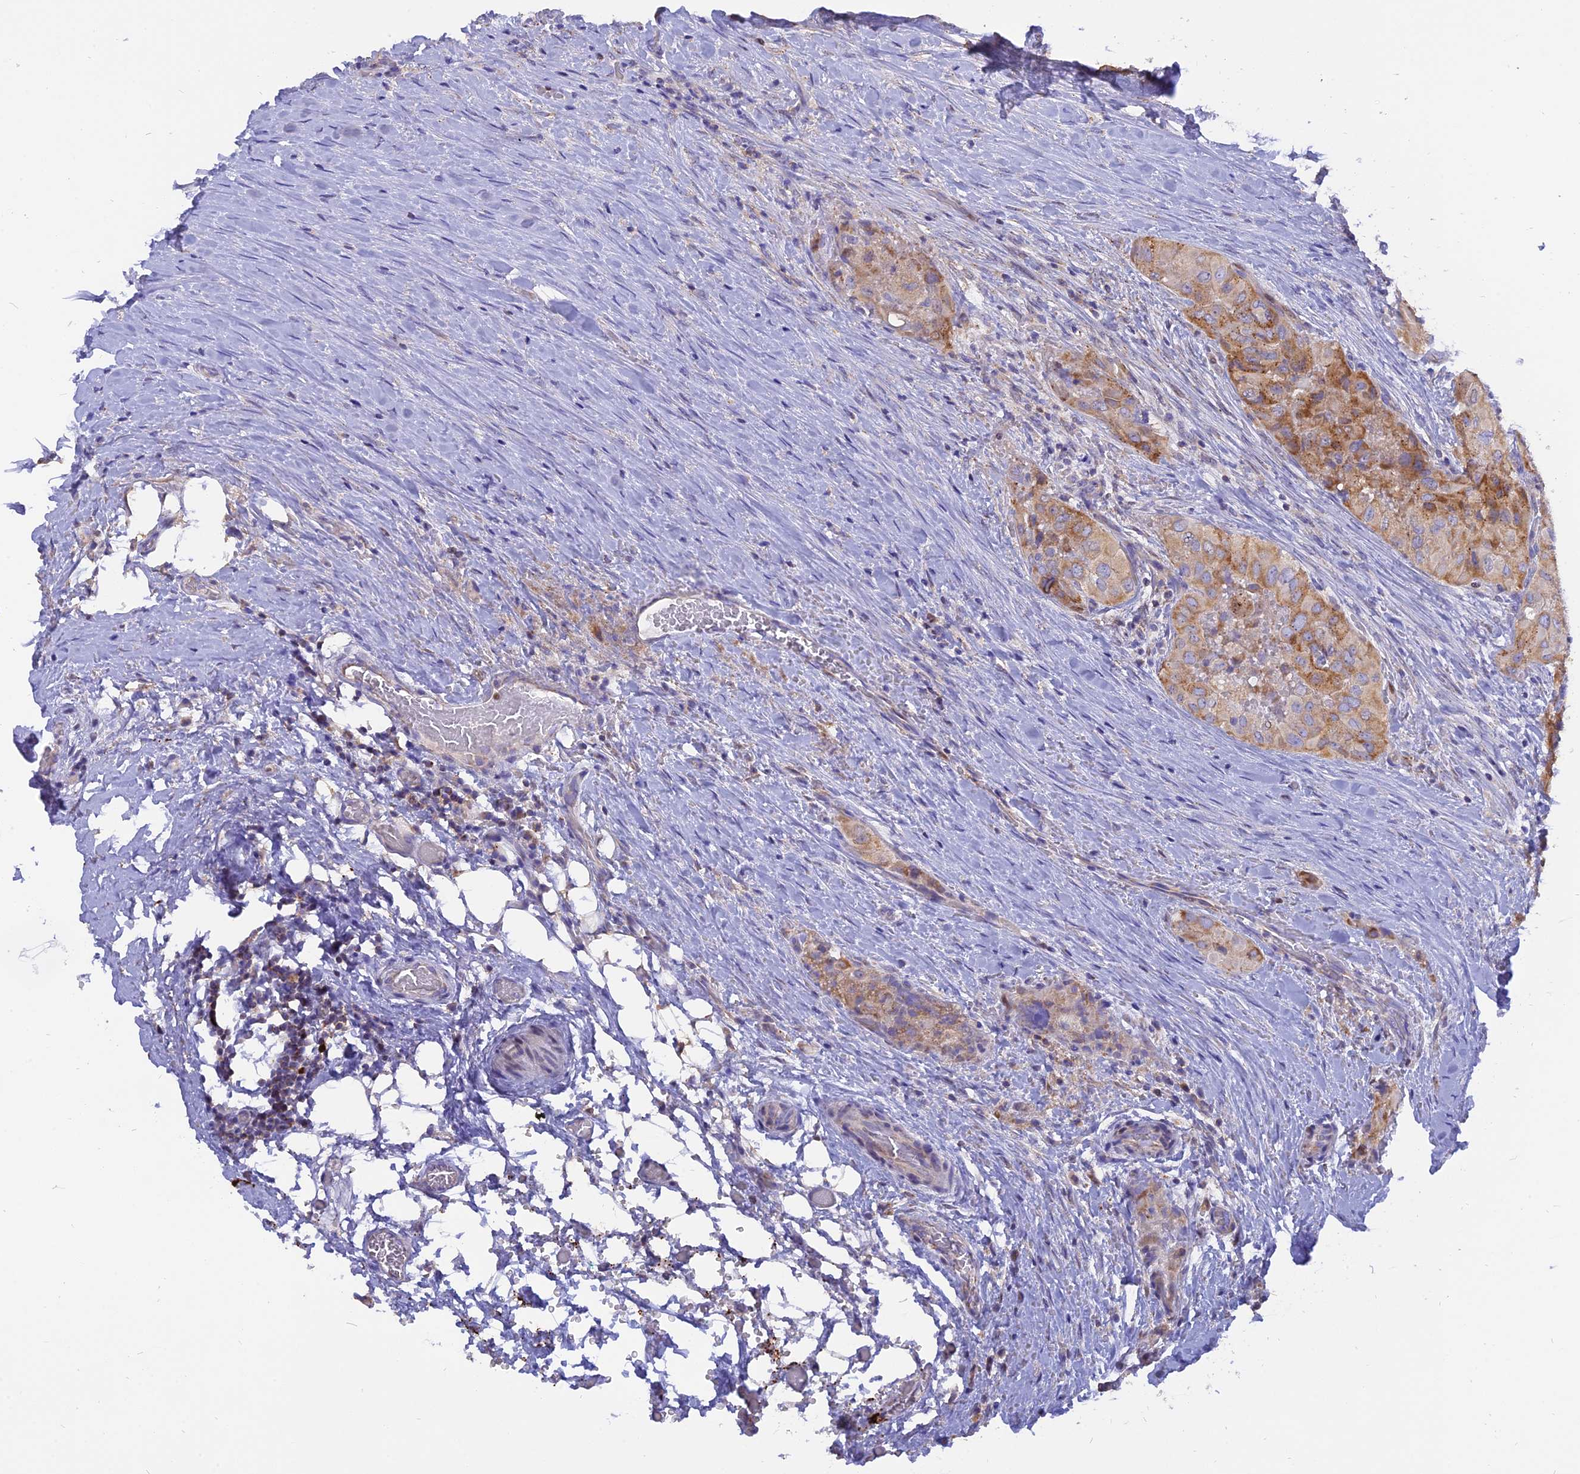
{"staining": {"intensity": "moderate", "quantity": "25%-75%", "location": "cytoplasmic/membranous"}, "tissue": "thyroid cancer", "cell_type": "Tumor cells", "image_type": "cancer", "snomed": [{"axis": "morphology", "description": "Papillary adenocarcinoma, NOS"}, {"axis": "topography", "description": "Thyroid gland"}], "caption": "IHC of human thyroid papillary adenocarcinoma exhibits medium levels of moderate cytoplasmic/membranous staining in about 25%-75% of tumor cells.", "gene": "CENPV", "patient": {"sex": "female", "age": 59}}